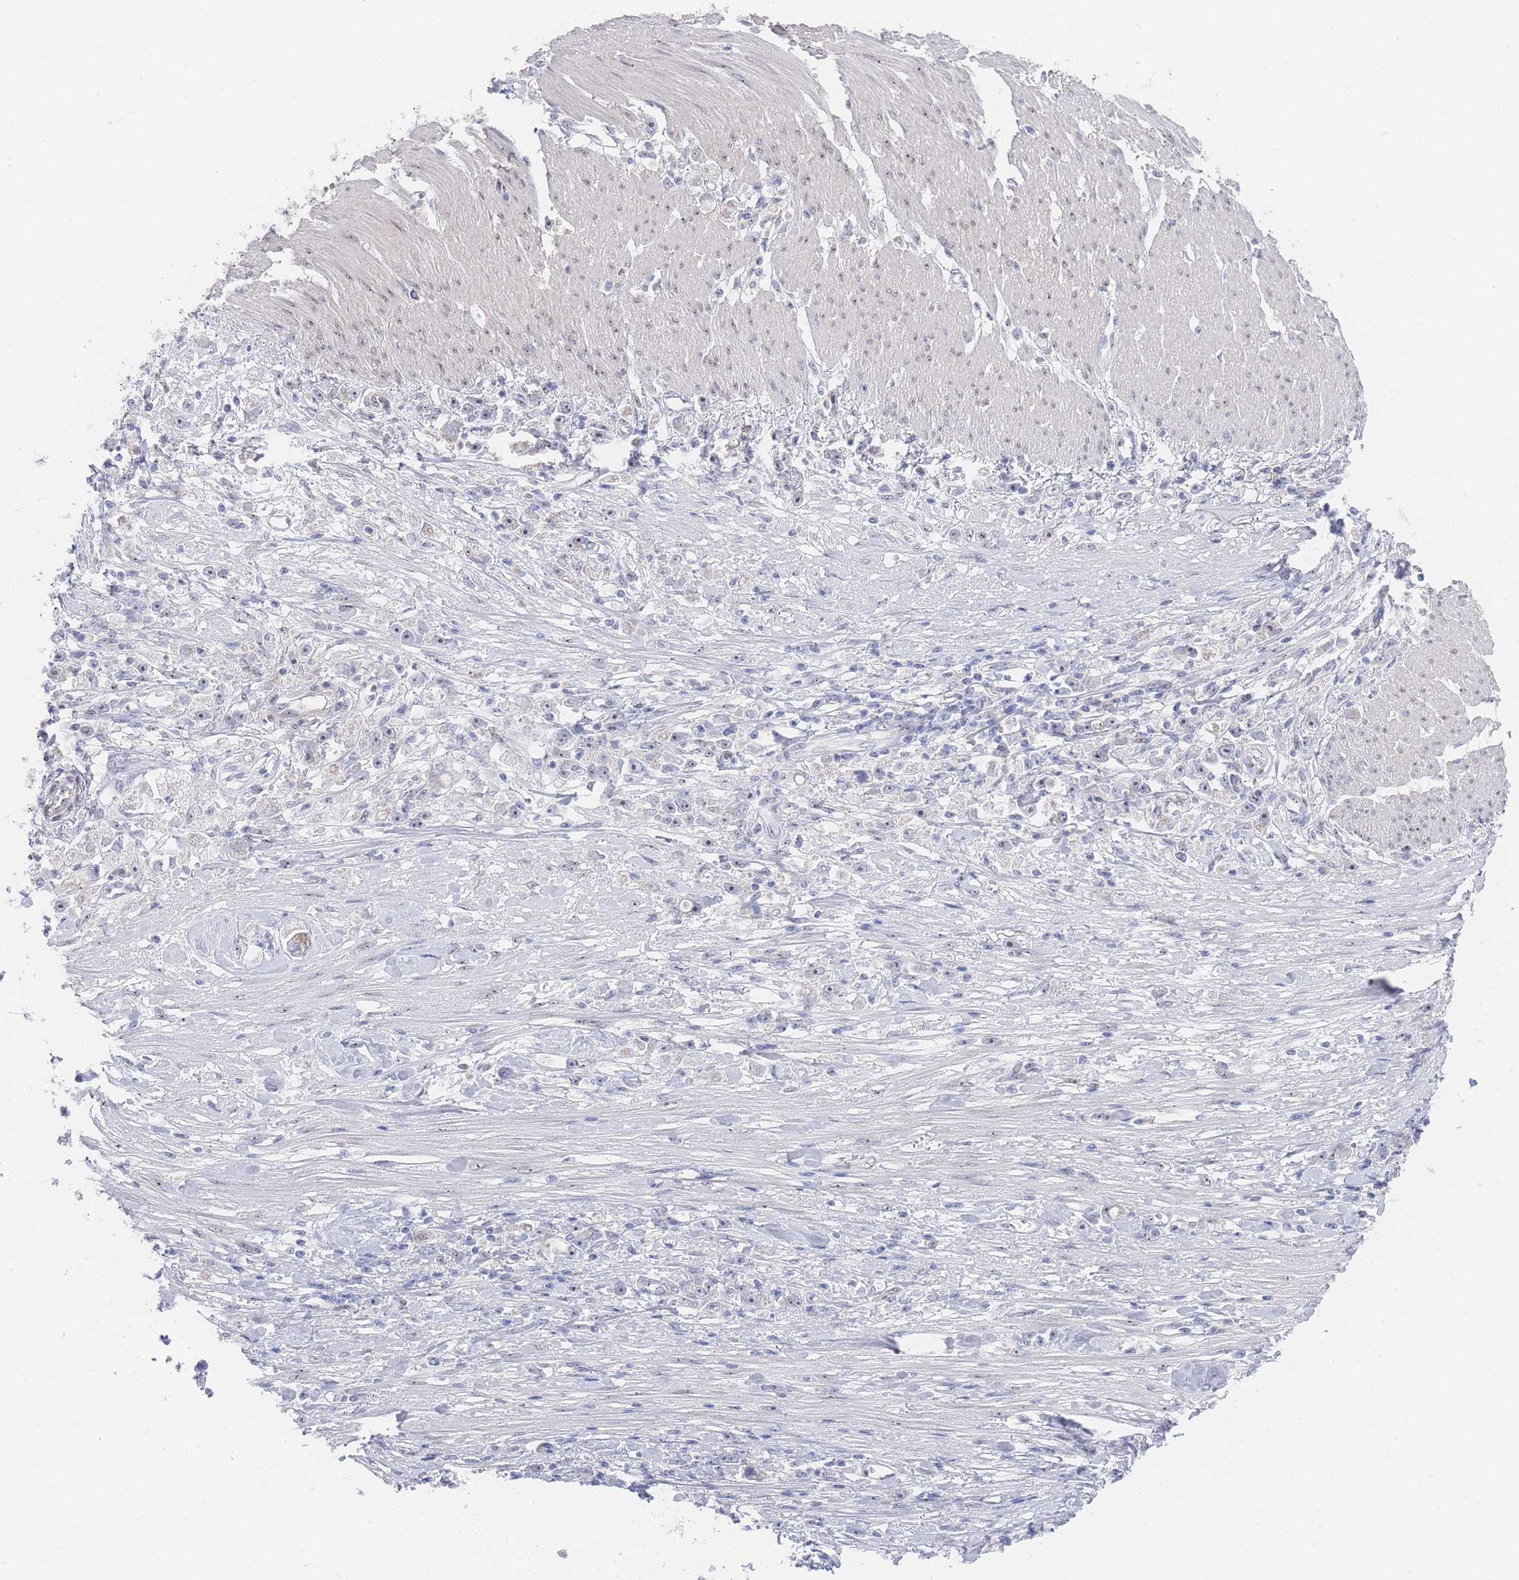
{"staining": {"intensity": "negative", "quantity": "none", "location": "none"}, "tissue": "stomach cancer", "cell_type": "Tumor cells", "image_type": "cancer", "snomed": [{"axis": "morphology", "description": "Adenocarcinoma, NOS"}, {"axis": "topography", "description": "Stomach"}], "caption": "The micrograph demonstrates no staining of tumor cells in adenocarcinoma (stomach). Brightfield microscopy of immunohistochemistry (IHC) stained with DAB (brown) and hematoxylin (blue), captured at high magnification.", "gene": "ZNF142", "patient": {"sex": "female", "age": 59}}